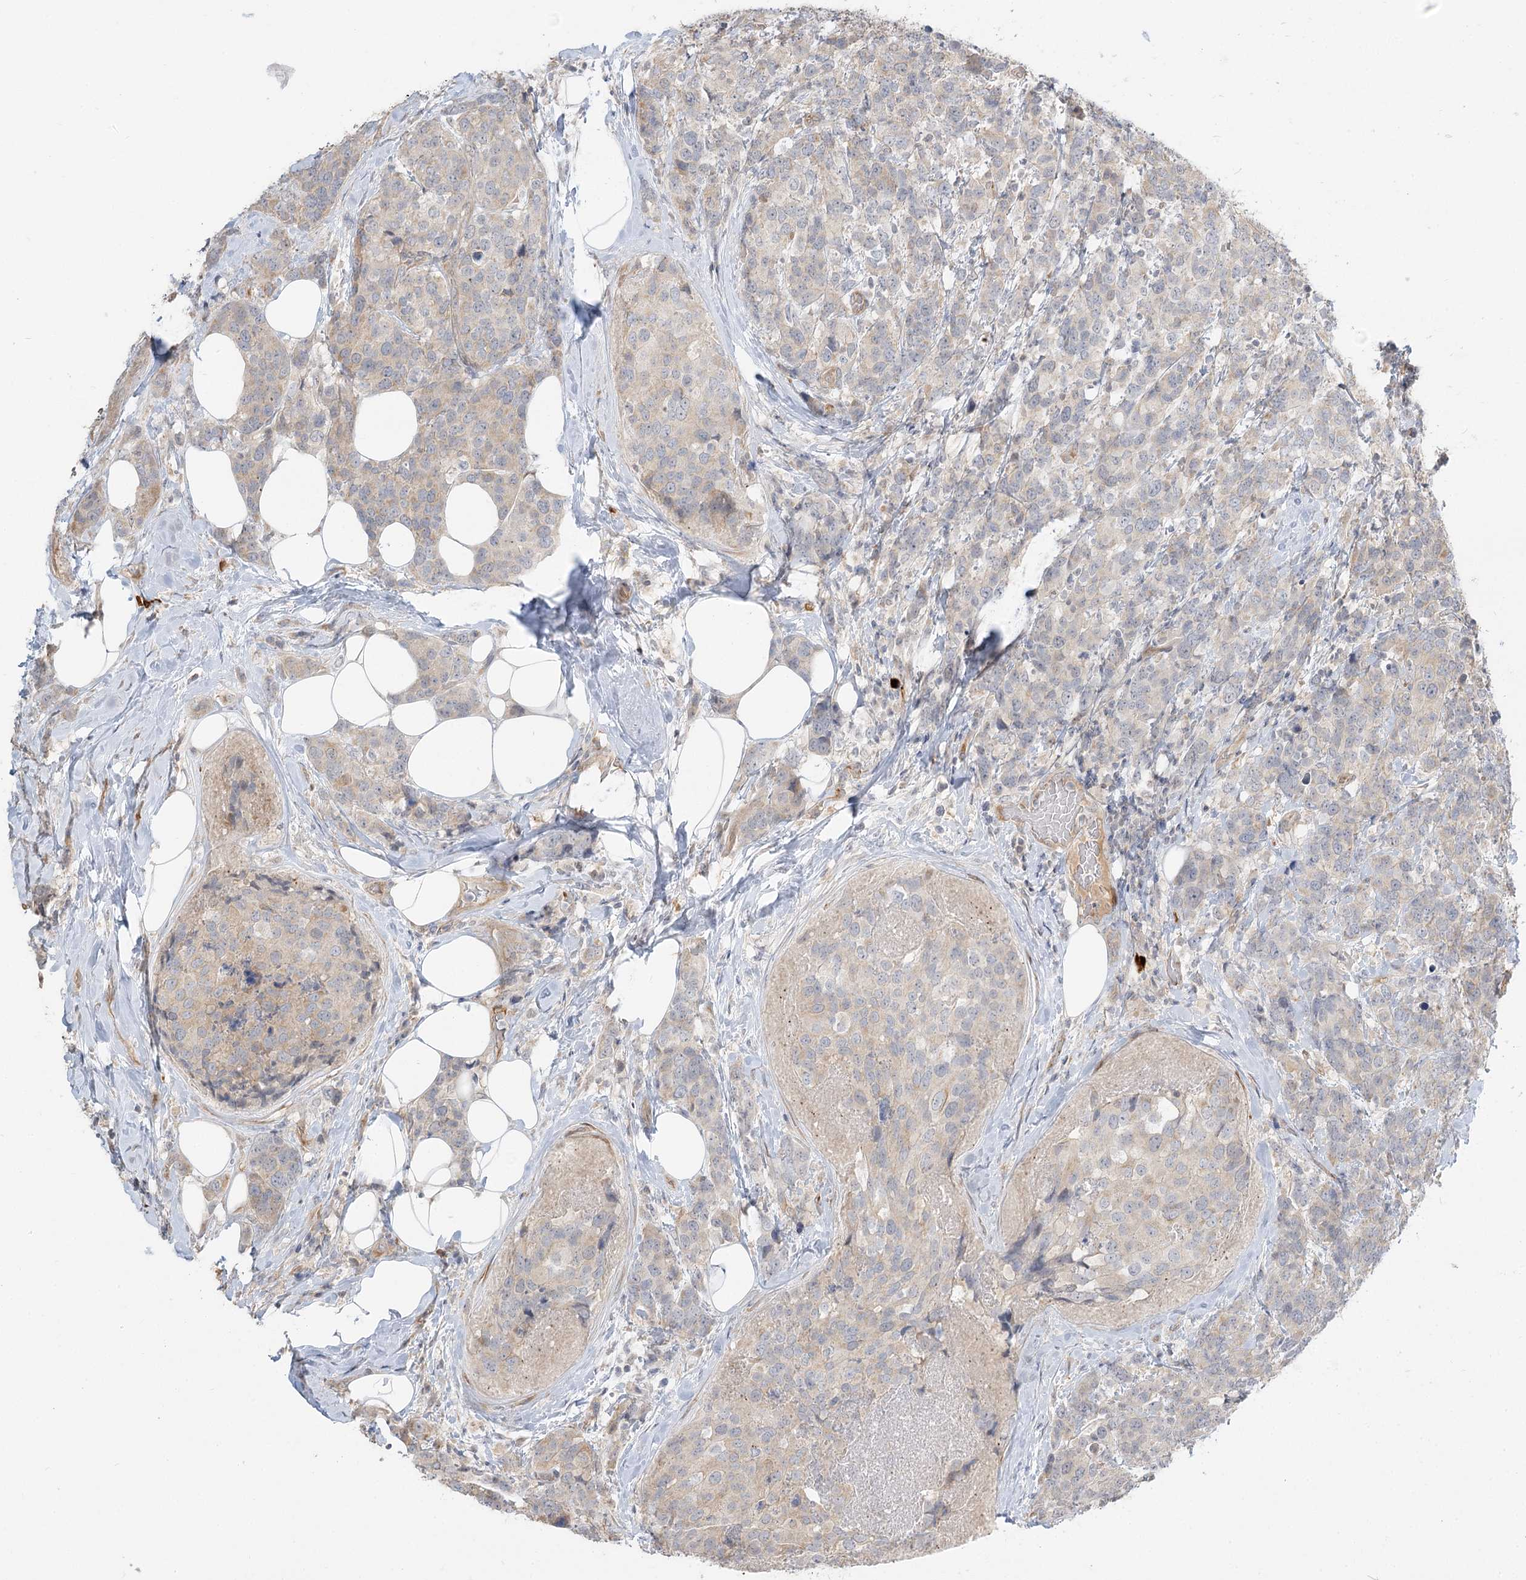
{"staining": {"intensity": "weak", "quantity": "<25%", "location": "cytoplasmic/membranous"}, "tissue": "breast cancer", "cell_type": "Tumor cells", "image_type": "cancer", "snomed": [{"axis": "morphology", "description": "Lobular carcinoma"}, {"axis": "topography", "description": "Breast"}], "caption": "Immunohistochemistry (IHC) histopathology image of neoplastic tissue: human lobular carcinoma (breast) stained with DAB (3,3'-diaminobenzidine) shows no significant protein staining in tumor cells. (DAB immunohistochemistry with hematoxylin counter stain).", "gene": "GUCY2C", "patient": {"sex": "female", "age": 59}}